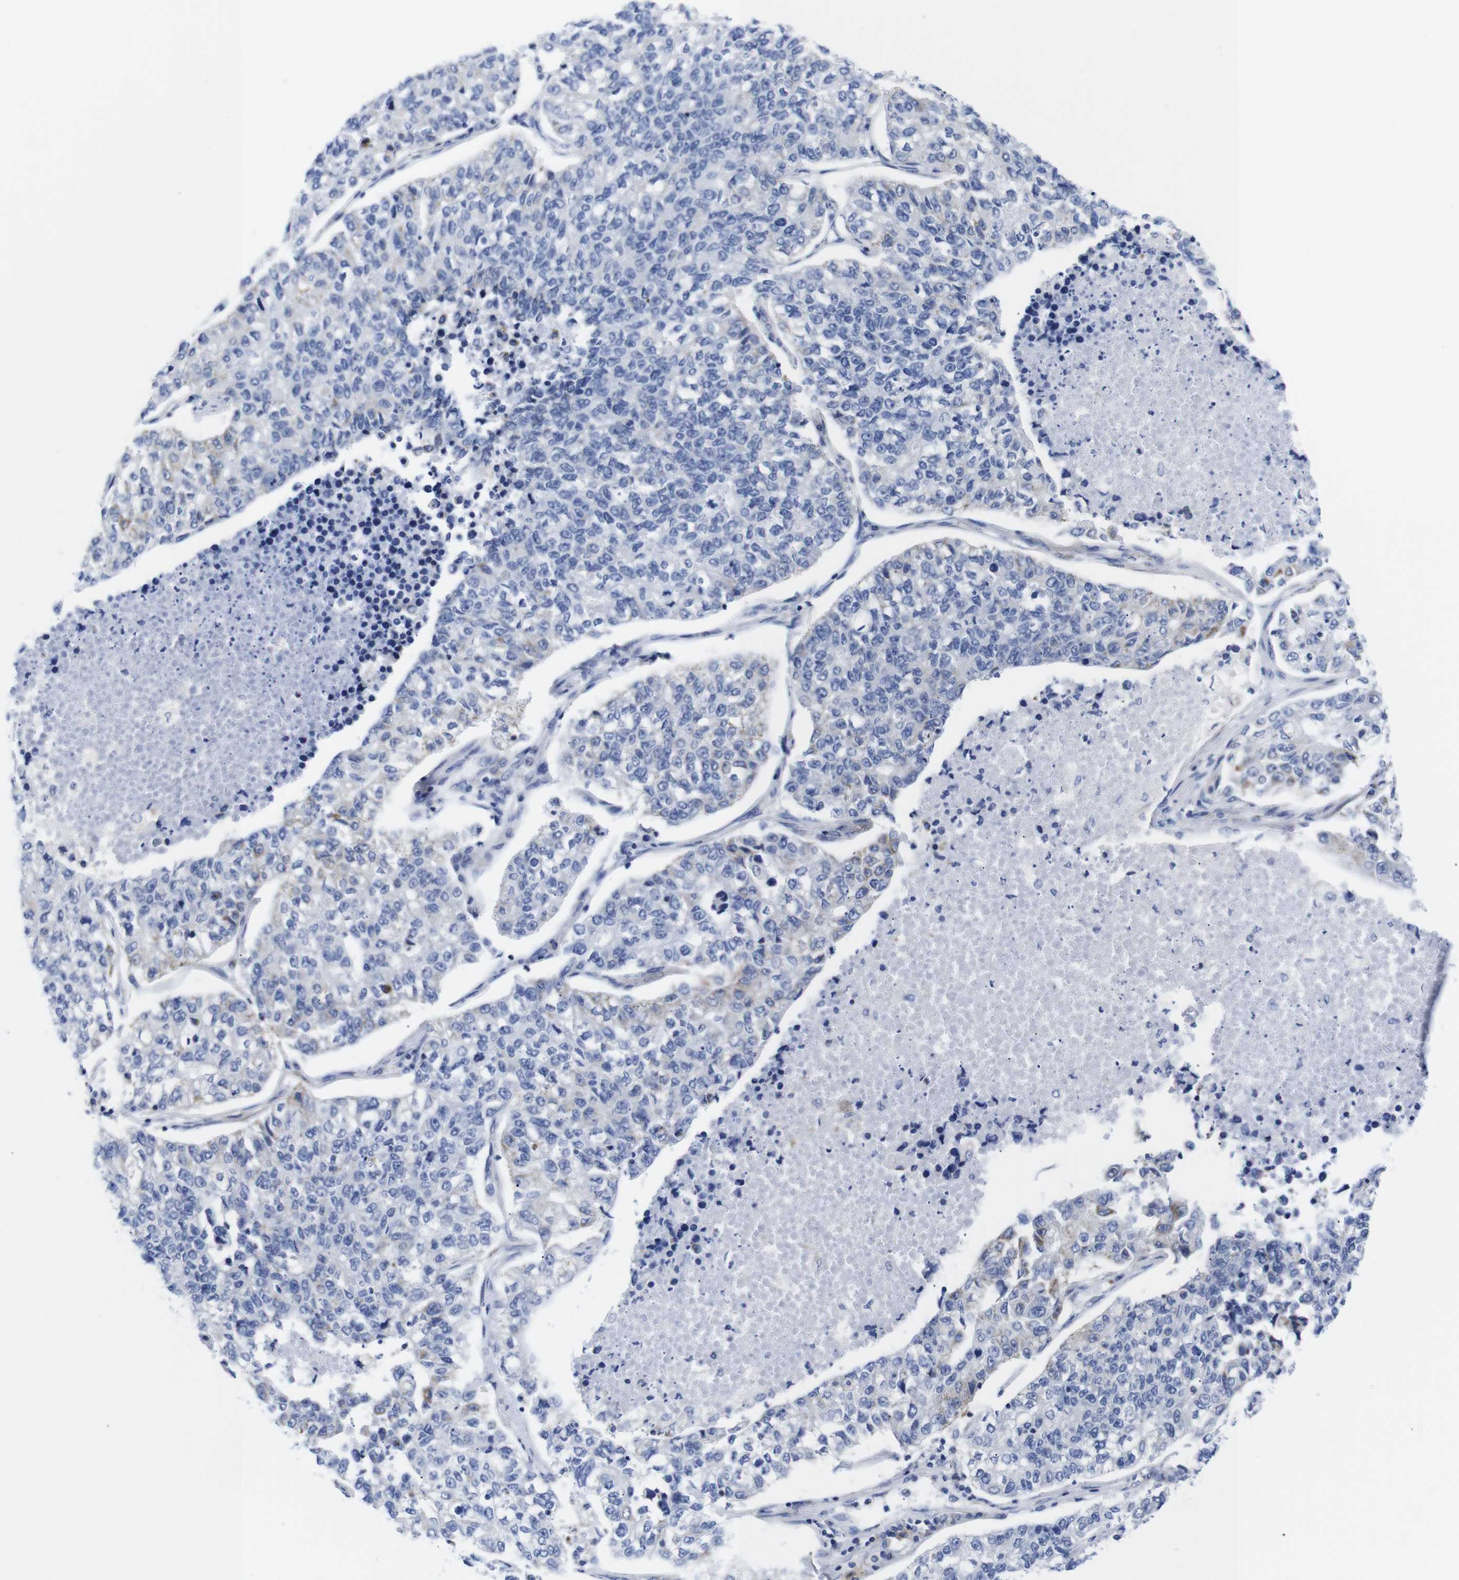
{"staining": {"intensity": "weak", "quantity": "<25%", "location": "cytoplasmic/membranous"}, "tissue": "lung cancer", "cell_type": "Tumor cells", "image_type": "cancer", "snomed": [{"axis": "morphology", "description": "Adenocarcinoma, NOS"}, {"axis": "topography", "description": "Lung"}], "caption": "High magnification brightfield microscopy of adenocarcinoma (lung) stained with DAB (3,3'-diaminobenzidine) (brown) and counterstained with hematoxylin (blue): tumor cells show no significant staining. Brightfield microscopy of immunohistochemistry (IHC) stained with DAB (3,3'-diaminobenzidine) (brown) and hematoxylin (blue), captured at high magnification.", "gene": "LRRC55", "patient": {"sex": "male", "age": 49}}